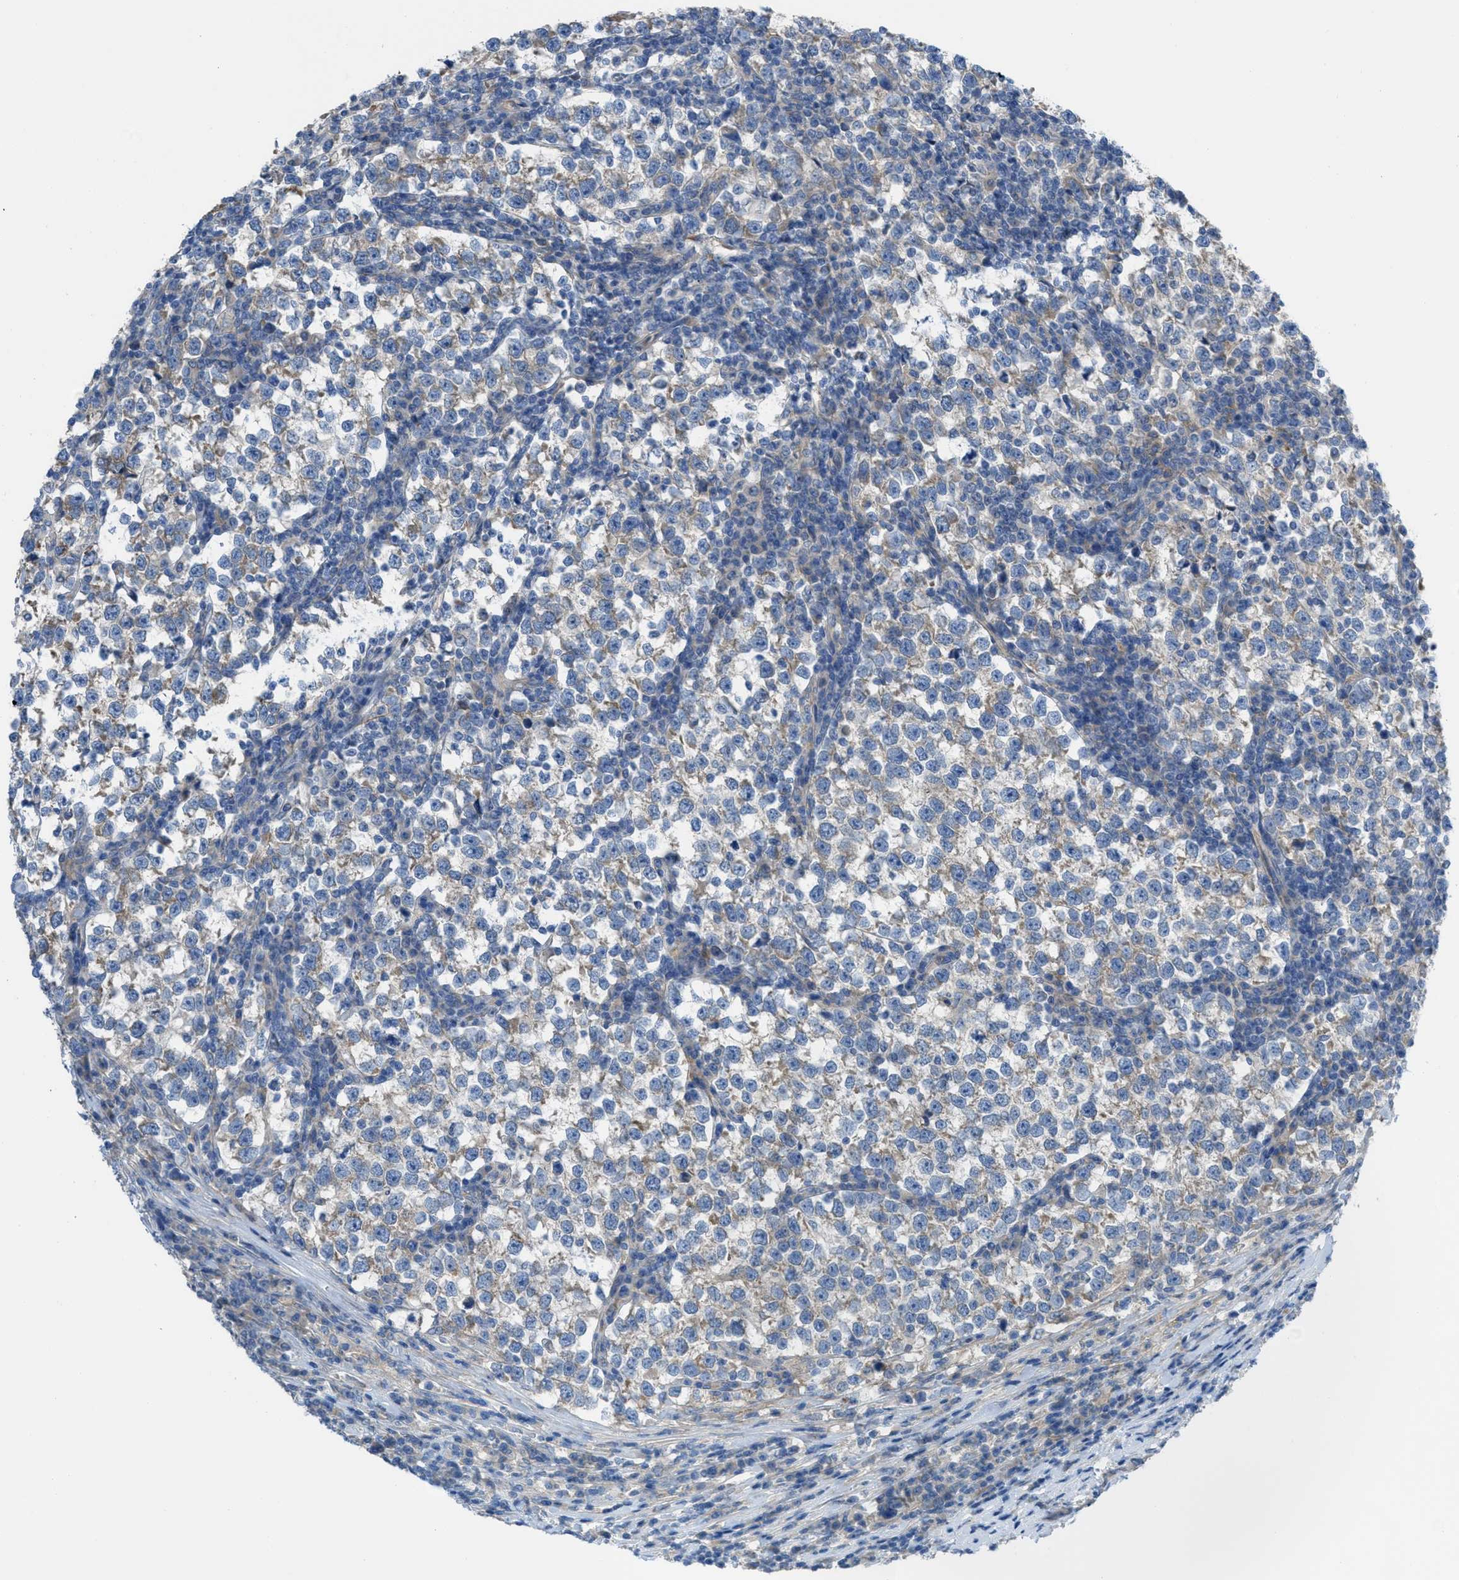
{"staining": {"intensity": "weak", "quantity": "25%-75%", "location": "cytoplasmic/membranous"}, "tissue": "testis cancer", "cell_type": "Tumor cells", "image_type": "cancer", "snomed": [{"axis": "morphology", "description": "Normal tissue, NOS"}, {"axis": "morphology", "description": "Seminoma, NOS"}, {"axis": "topography", "description": "Testis"}], "caption": "About 25%-75% of tumor cells in human testis seminoma demonstrate weak cytoplasmic/membranous protein staining as visualized by brown immunohistochemical staining.", "gene": "EGFR", "patient": {"sex": "male", "age": 43}}